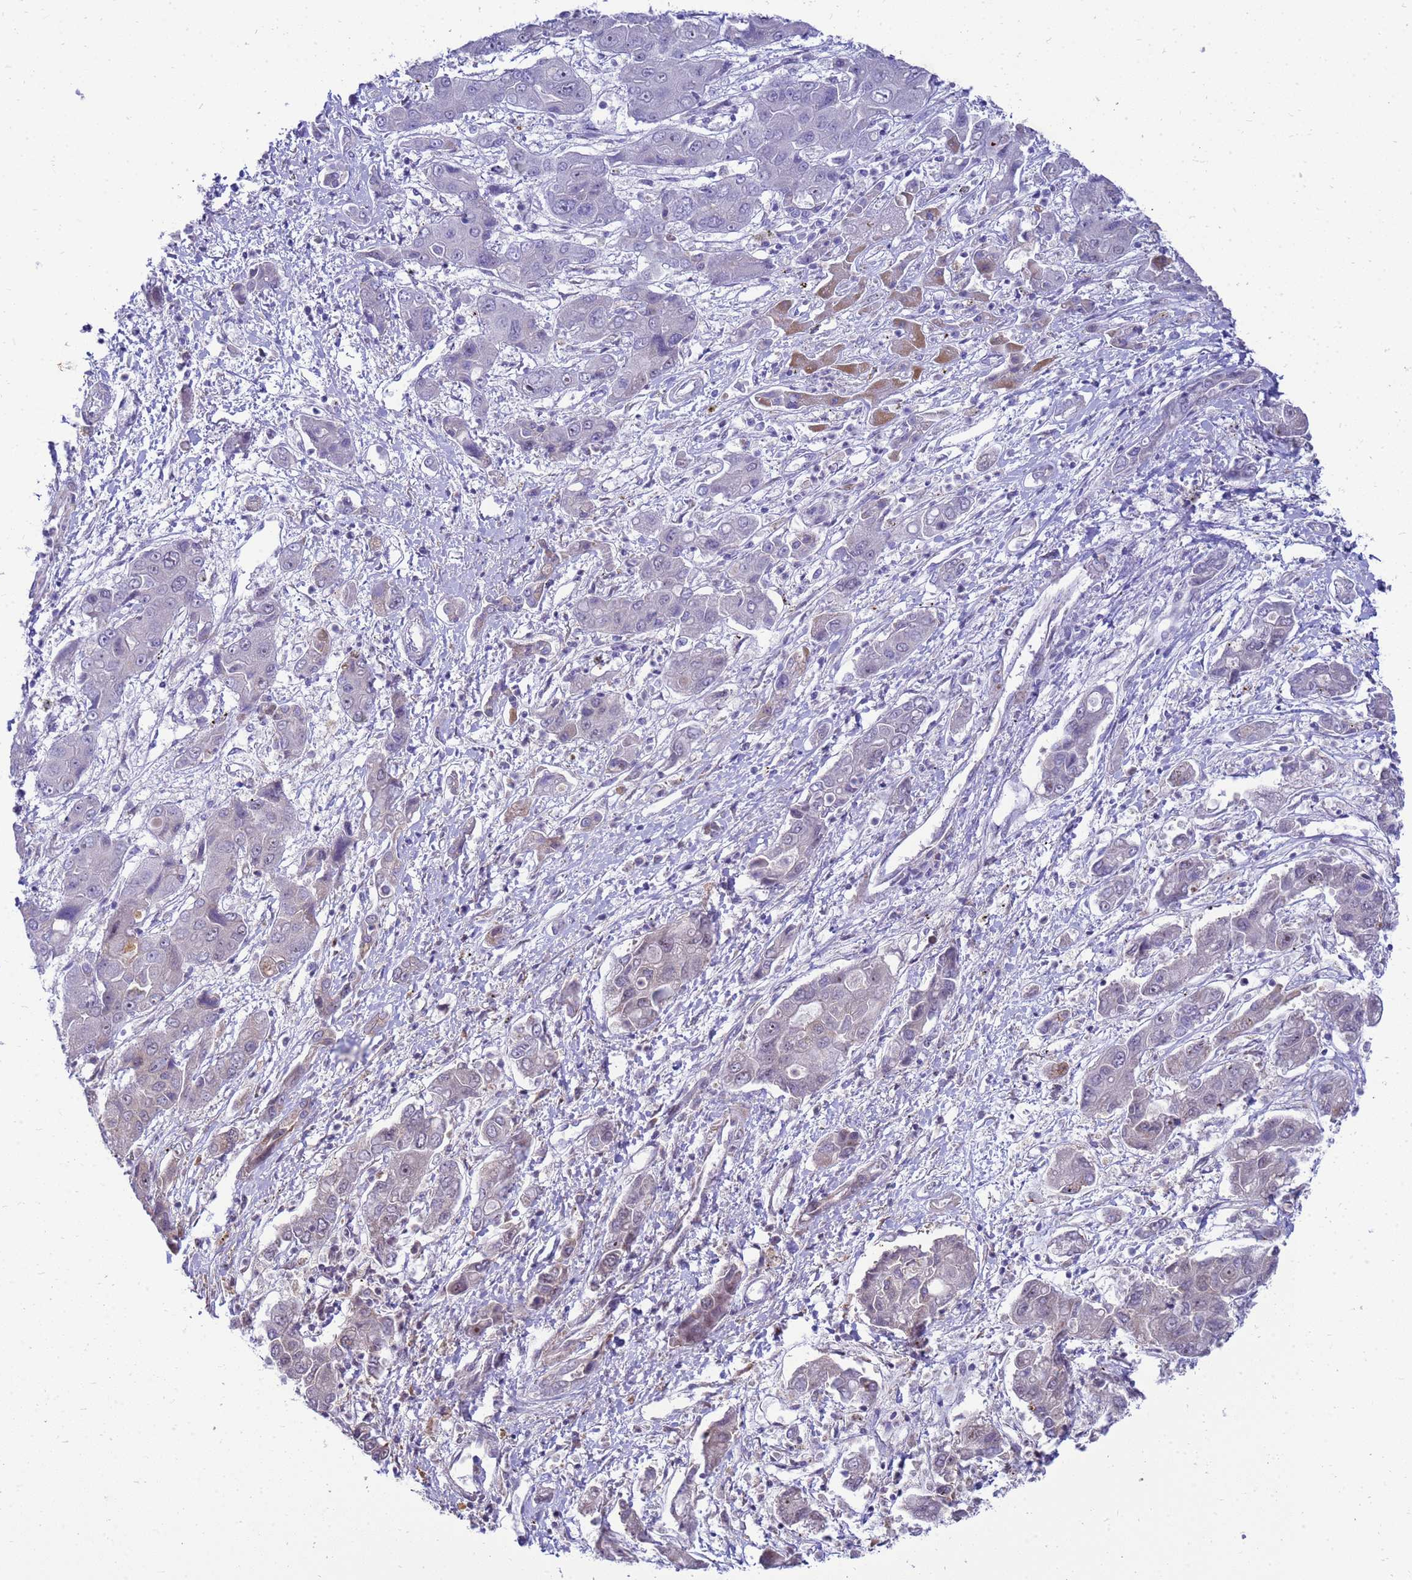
{"staining": {"intensity": "weak", "quantity": "25%-75%", "location": "cytoplasmic/membranous"}, "tissue": "liver cancer", "cell_type": "Tumor cells", "image_type": "cancer", "snomed": [{"axis": "morphology", "description": "Cholangiocarcinoma"}, {"axis": "topography", "description": "Liver"}], "caption": "Immunohistochemical staining of human liver cancer shows low levels of weak cytoplasmic/membranous expression in about 25%-75% of tumor cells.", "gene": "C12orf43", "patient": {"sex": "male", "age": 67}}